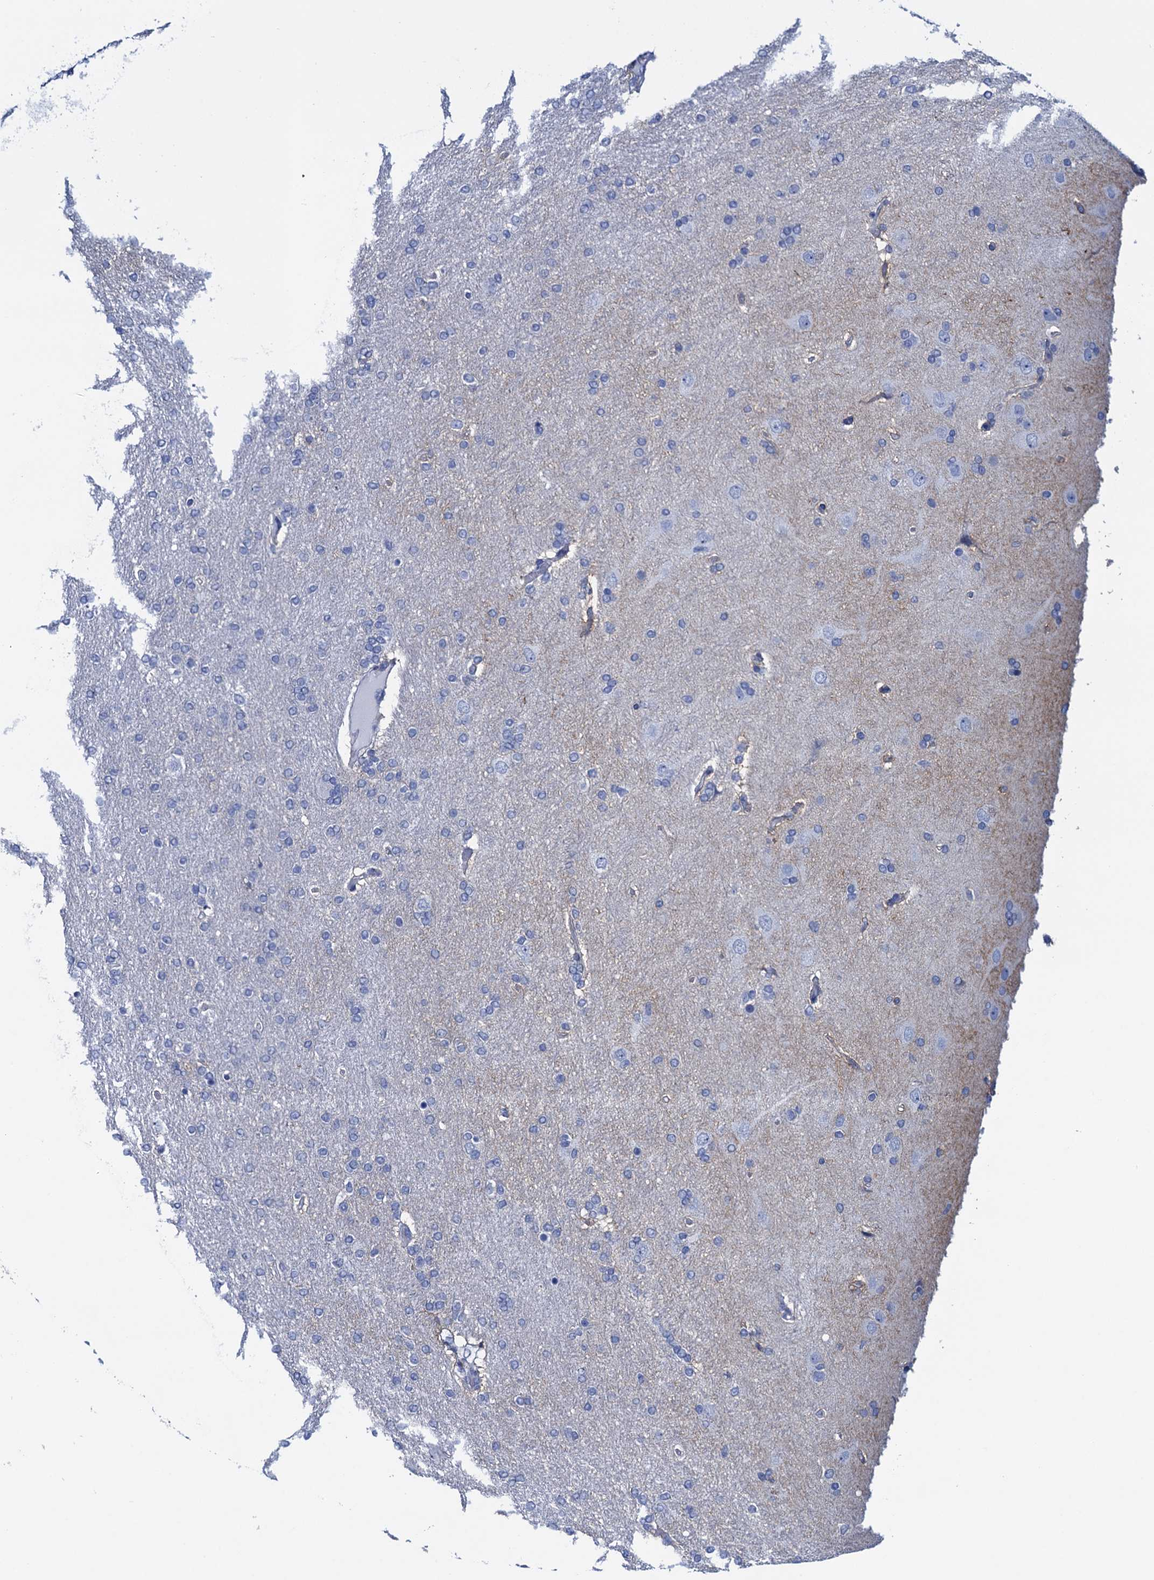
{"staining": {"intensity": "negative", "quantity": "none", "location": "none"}, "tissue": "glioma", "cell_type": "Tumor cells", "image_type": "cancer", "snomed": [{"axis": "morphology", "description": "Glioma, malignant, High grade"}, {"axis": "topography", "description": "Brain"}], "caption": "Image shows no significant protein staining in tumor cells of malignant glioma (high-grade).", "gene": "RHCG", "patient": {"sex": "male", "age": 72}}